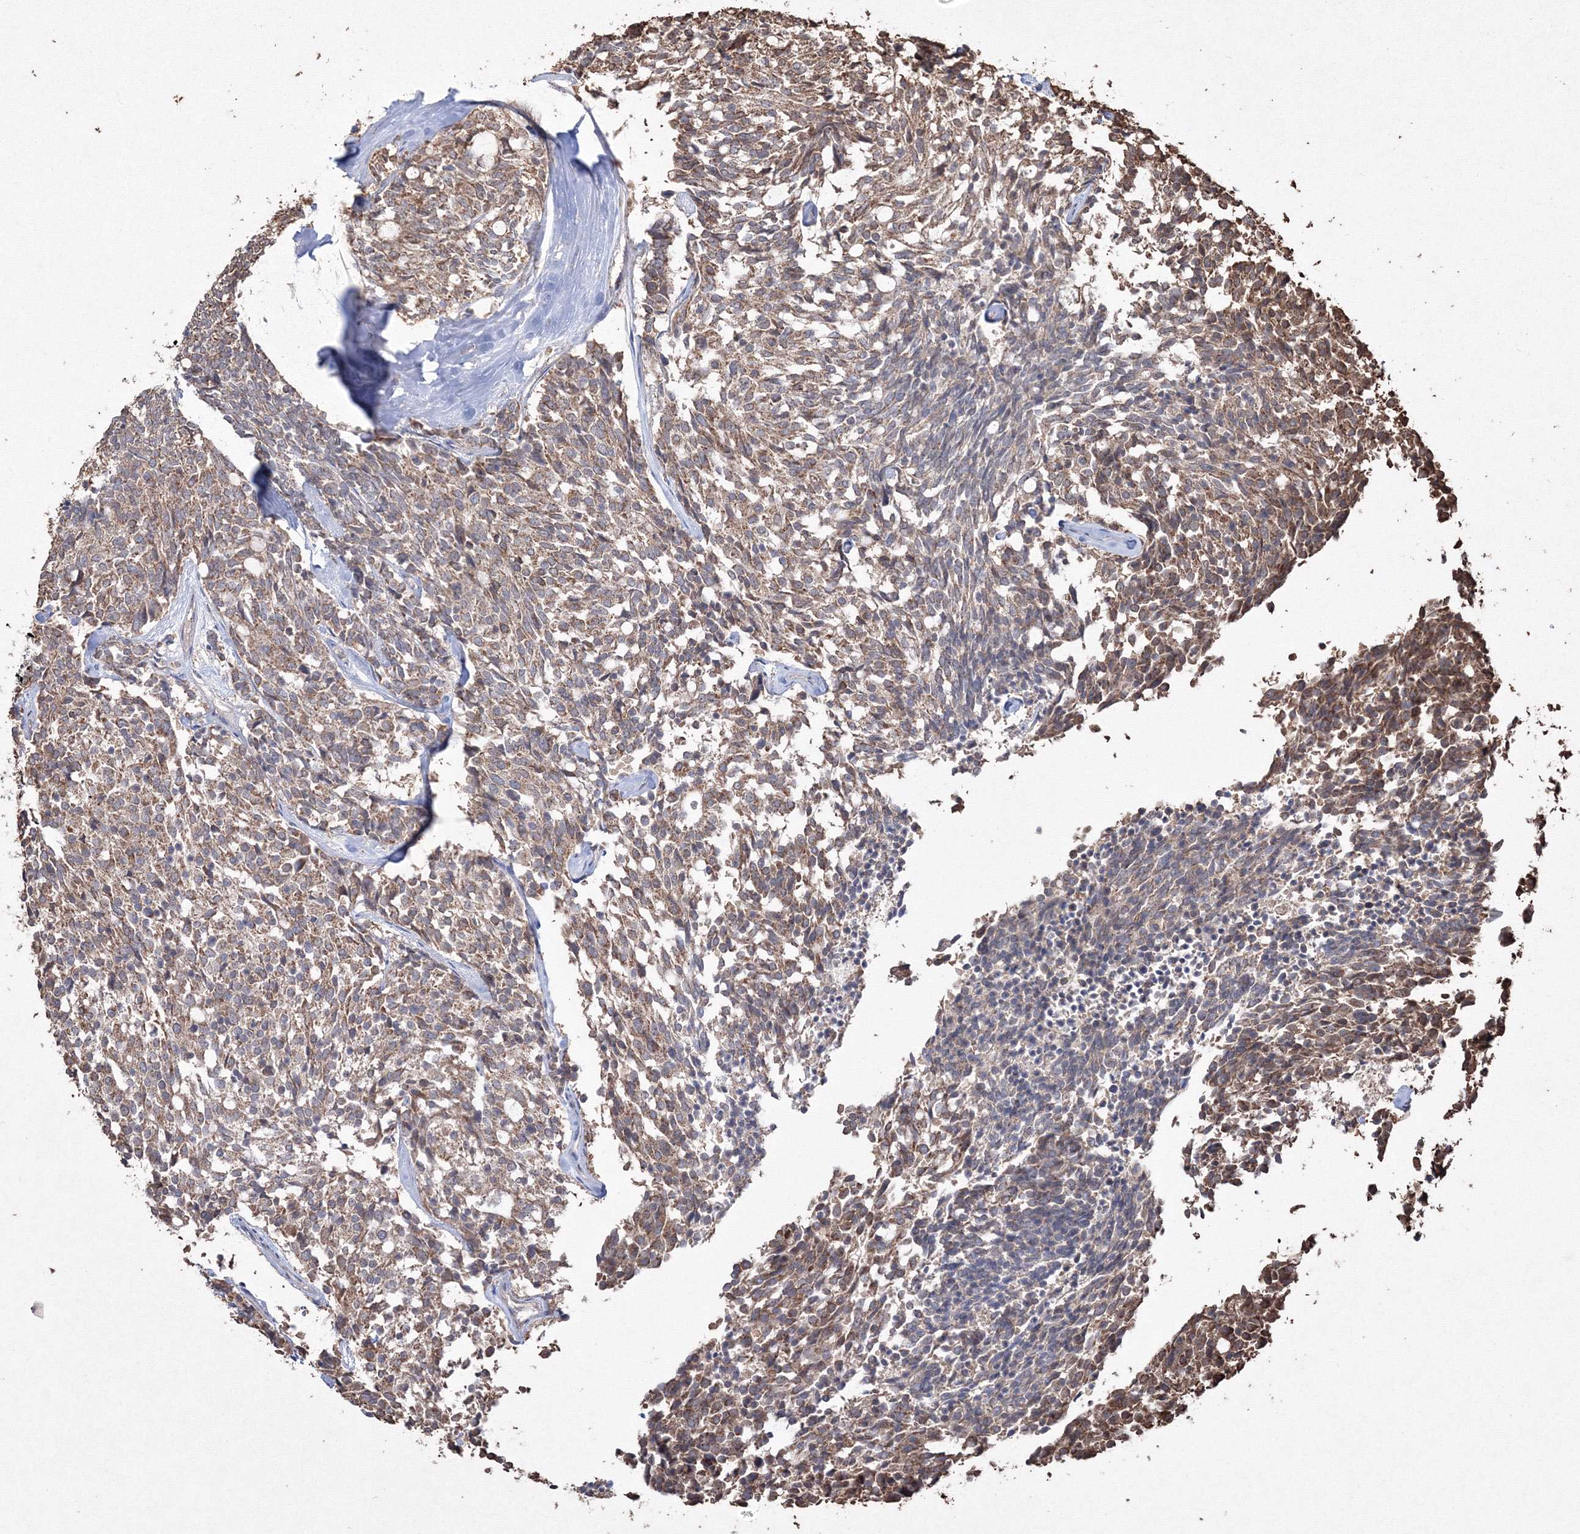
{"staining": {"intensity": "moderate", "quantity": ">75%", "location": "cytoplasmic/membranous"}, "tissue": "carcinoid", "cell_type": "Tumor cells", "image_type": "cancer", "snomed": [{"axis": "morphology", "description": "Carcinoid, malignant, NOS"}, {"axis": "topography", "description": "Pancreas"}], "caption": "Protein expression analysis of carcinoid shows moderate cytoplasmic/membranous staining in approximately >75% of tumor cells.", "gene": "GRSF1", "patient": {"sex": "female", "age": 54}}